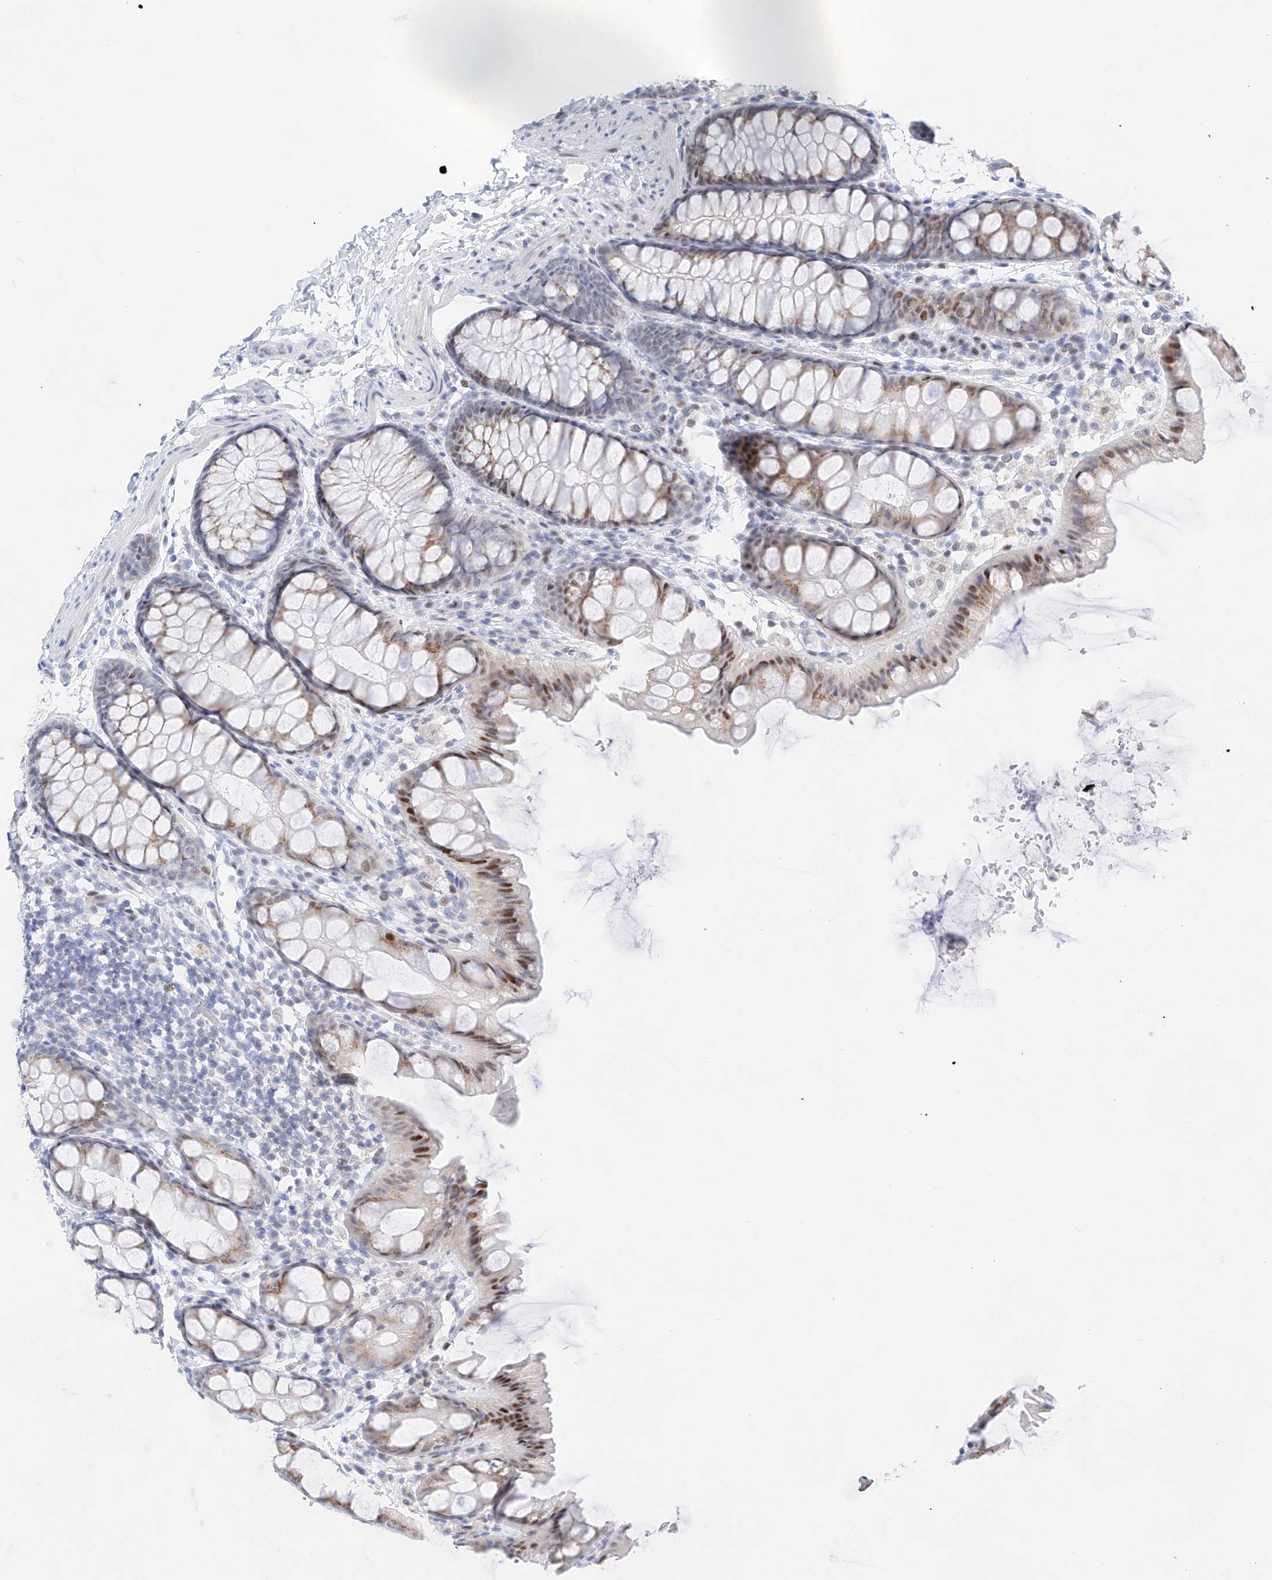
{"staining": {"intensity": "negative", "quantity": "none", "location": "none"}, "tissue": "colon", "cell_type": "Endothelial cells", "image_type": "normal", "snomed": [{"axis": "morphology", "description": "Normal tissue, NOS"}, {"axis": "topography", "description": "Colon"}], "caption": "Immunohistochemistry photomicrograph of normal colon stained for a protein (brown), which reveals no expression in endothelial cells.", "gene": "NT5C3B", "patient": {"sex": "male", "age": 47}}